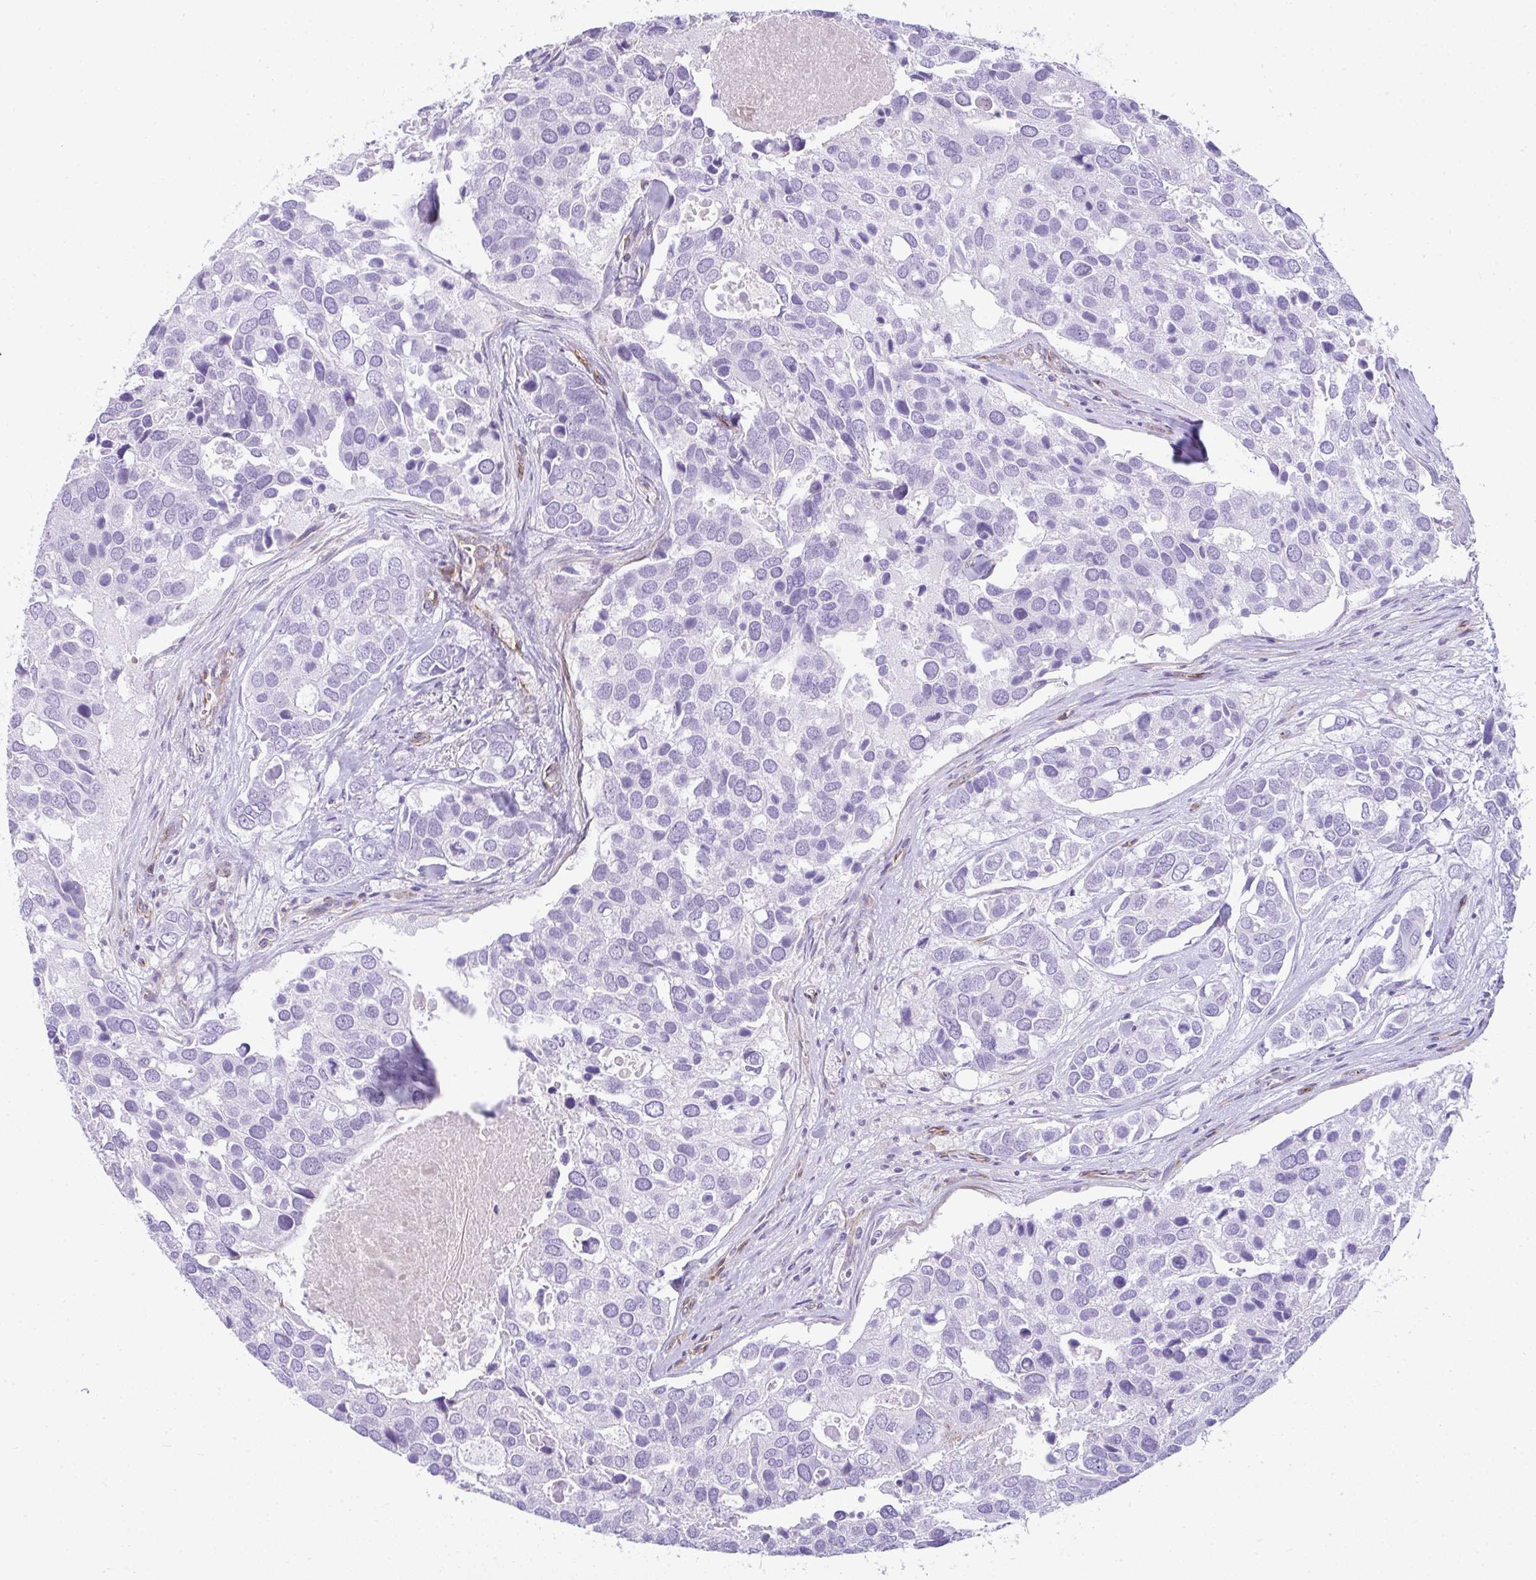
{"staining": {"intensity": "negative", "quantity": "none", "location": "none"}, "tissue": "breast cancer", "cell_type": "Tumor cells", "image_type": "cancer", "snomed": [{"axis": "morphology", "description": "Duct carcinoma"}, {"axis": "topography", "description": "Breast"}], "caption": "The IHC micrograph has no significant positivity in tumor cells of breast cancer (invasive ductal carcinoma) tissue.", "gene": "CDRT15", "patient": {"sex": "female", "age": 83}}